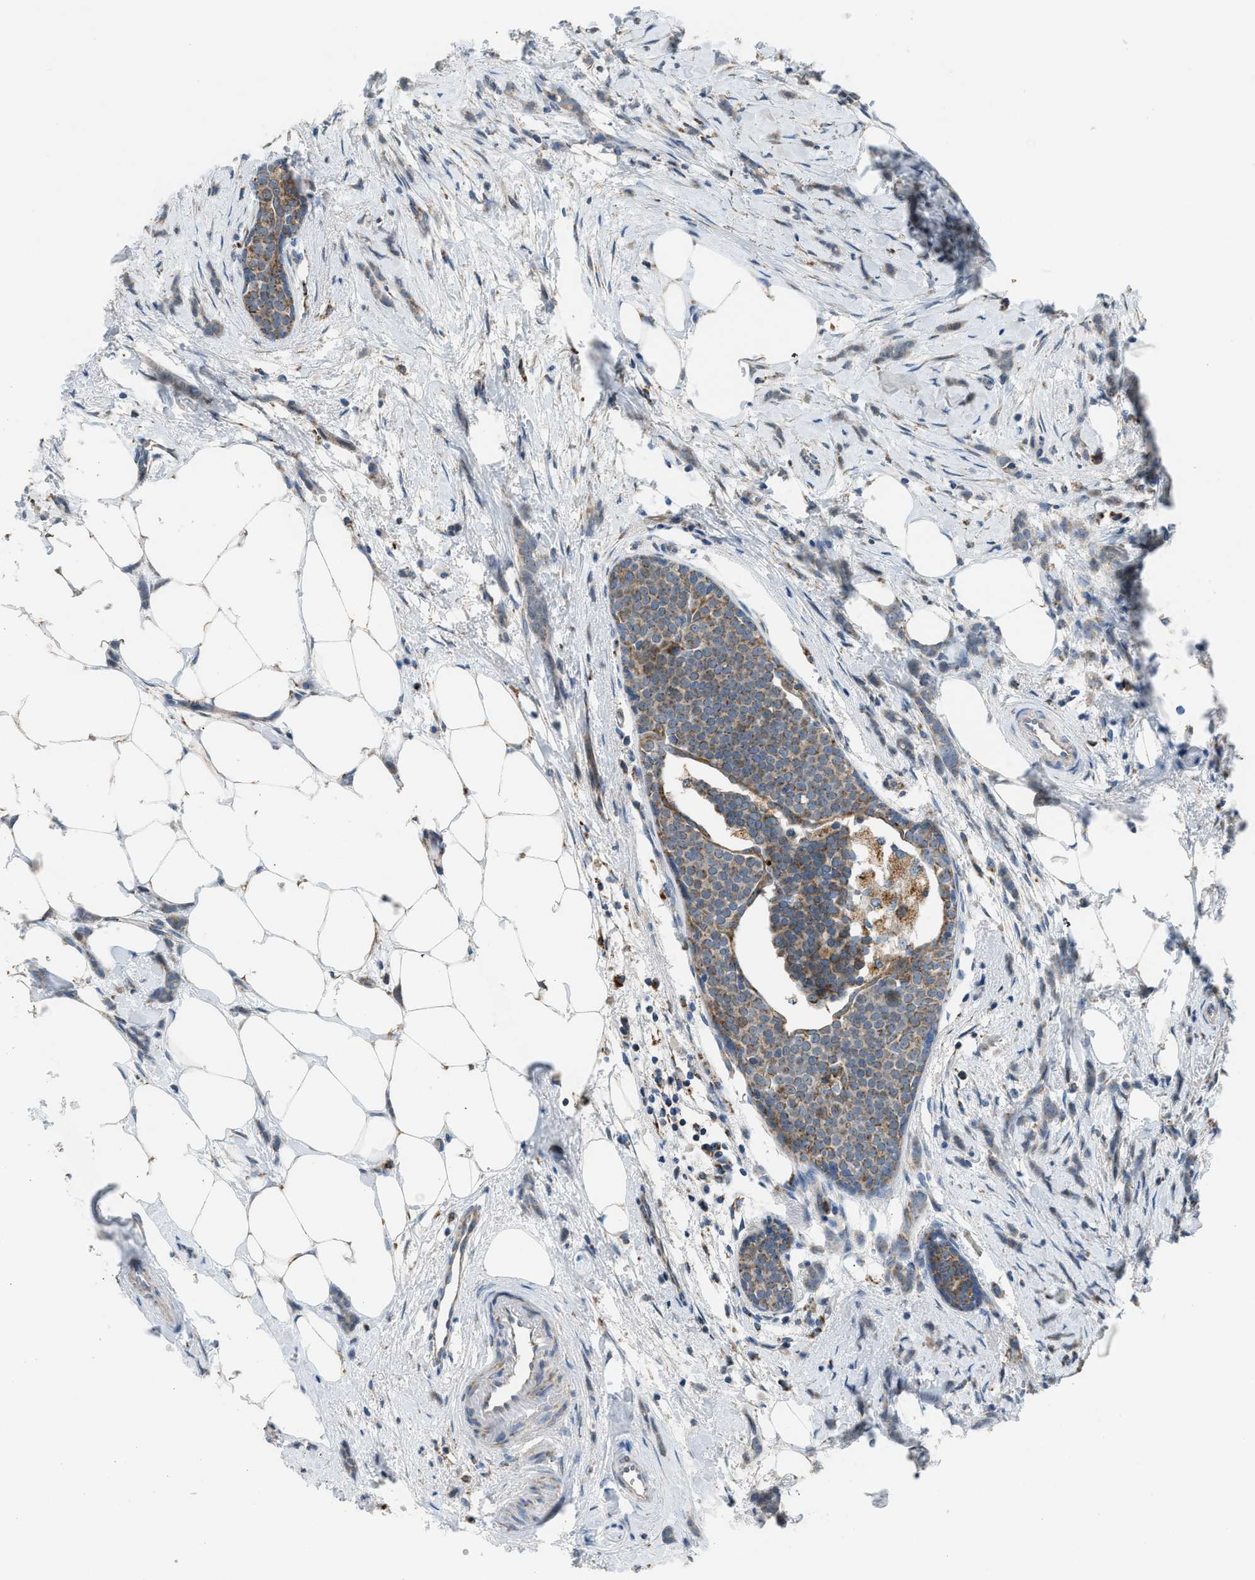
{"staining": {"intensity": "moderate", "quantity": ">75%", "location": "cytoplasmic/membranous"}, "tissue": "breast cancer", "cell_type": "Tumor cells", "image_type": "cancer", "snomed": [{"axis": "morphology", "description": "Lobular carcinoma, in situ"}, {"axis": "morphology", "description": "Lobular carcinoma"}, {"axis": "topography", "description": "Breast"}], "caption": "About >75% of tumor cells in breast lobular carcinoma show moderate cytoplasmic/membranous protein positivity as visualized by brown immunohistochemical staining.", "gene": "SMIM20", "patient": {"sex": "female", "age": 41}}